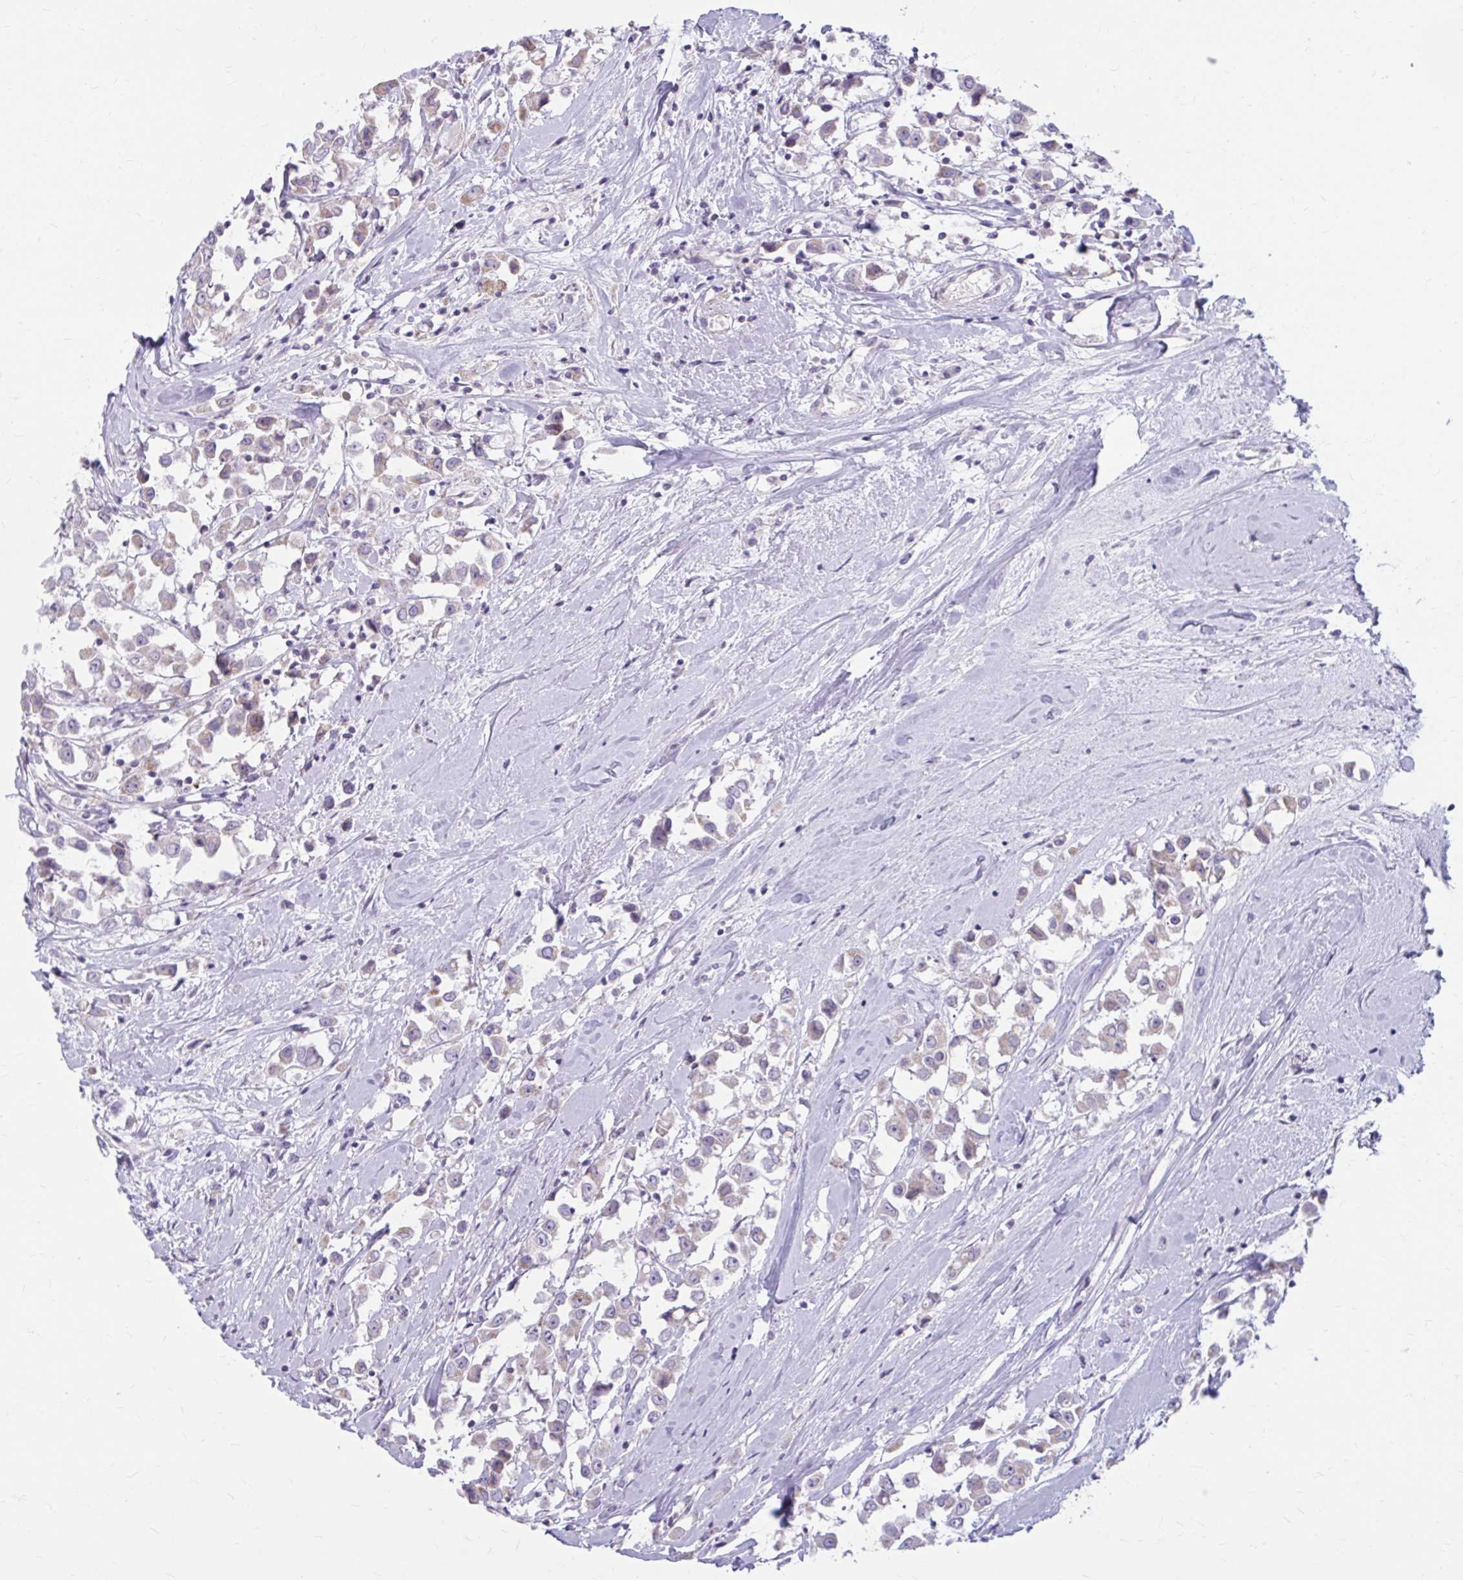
{"staining": {"intensity": "moderate", "quantity": "<25%", "location": "cytoplasmic/membranous"}, "tissue": "breast cancer", "cell_type": "Tumor cells", "image_type": "cancer", "snomed": [{"axis": "morphology", "description": "Duct carcinoma"}, {"axis": "topography", "description": "Breast"}], "caption": "This is an image of immunohistochemistry (IHC) staining of breast infiltrating ductal carcinoma, which shows moderate expression in the cytoplasmic/membranous of tumor cells.", "gene": "MSMO1", "patient": {"sex": "female", "age": 61}}